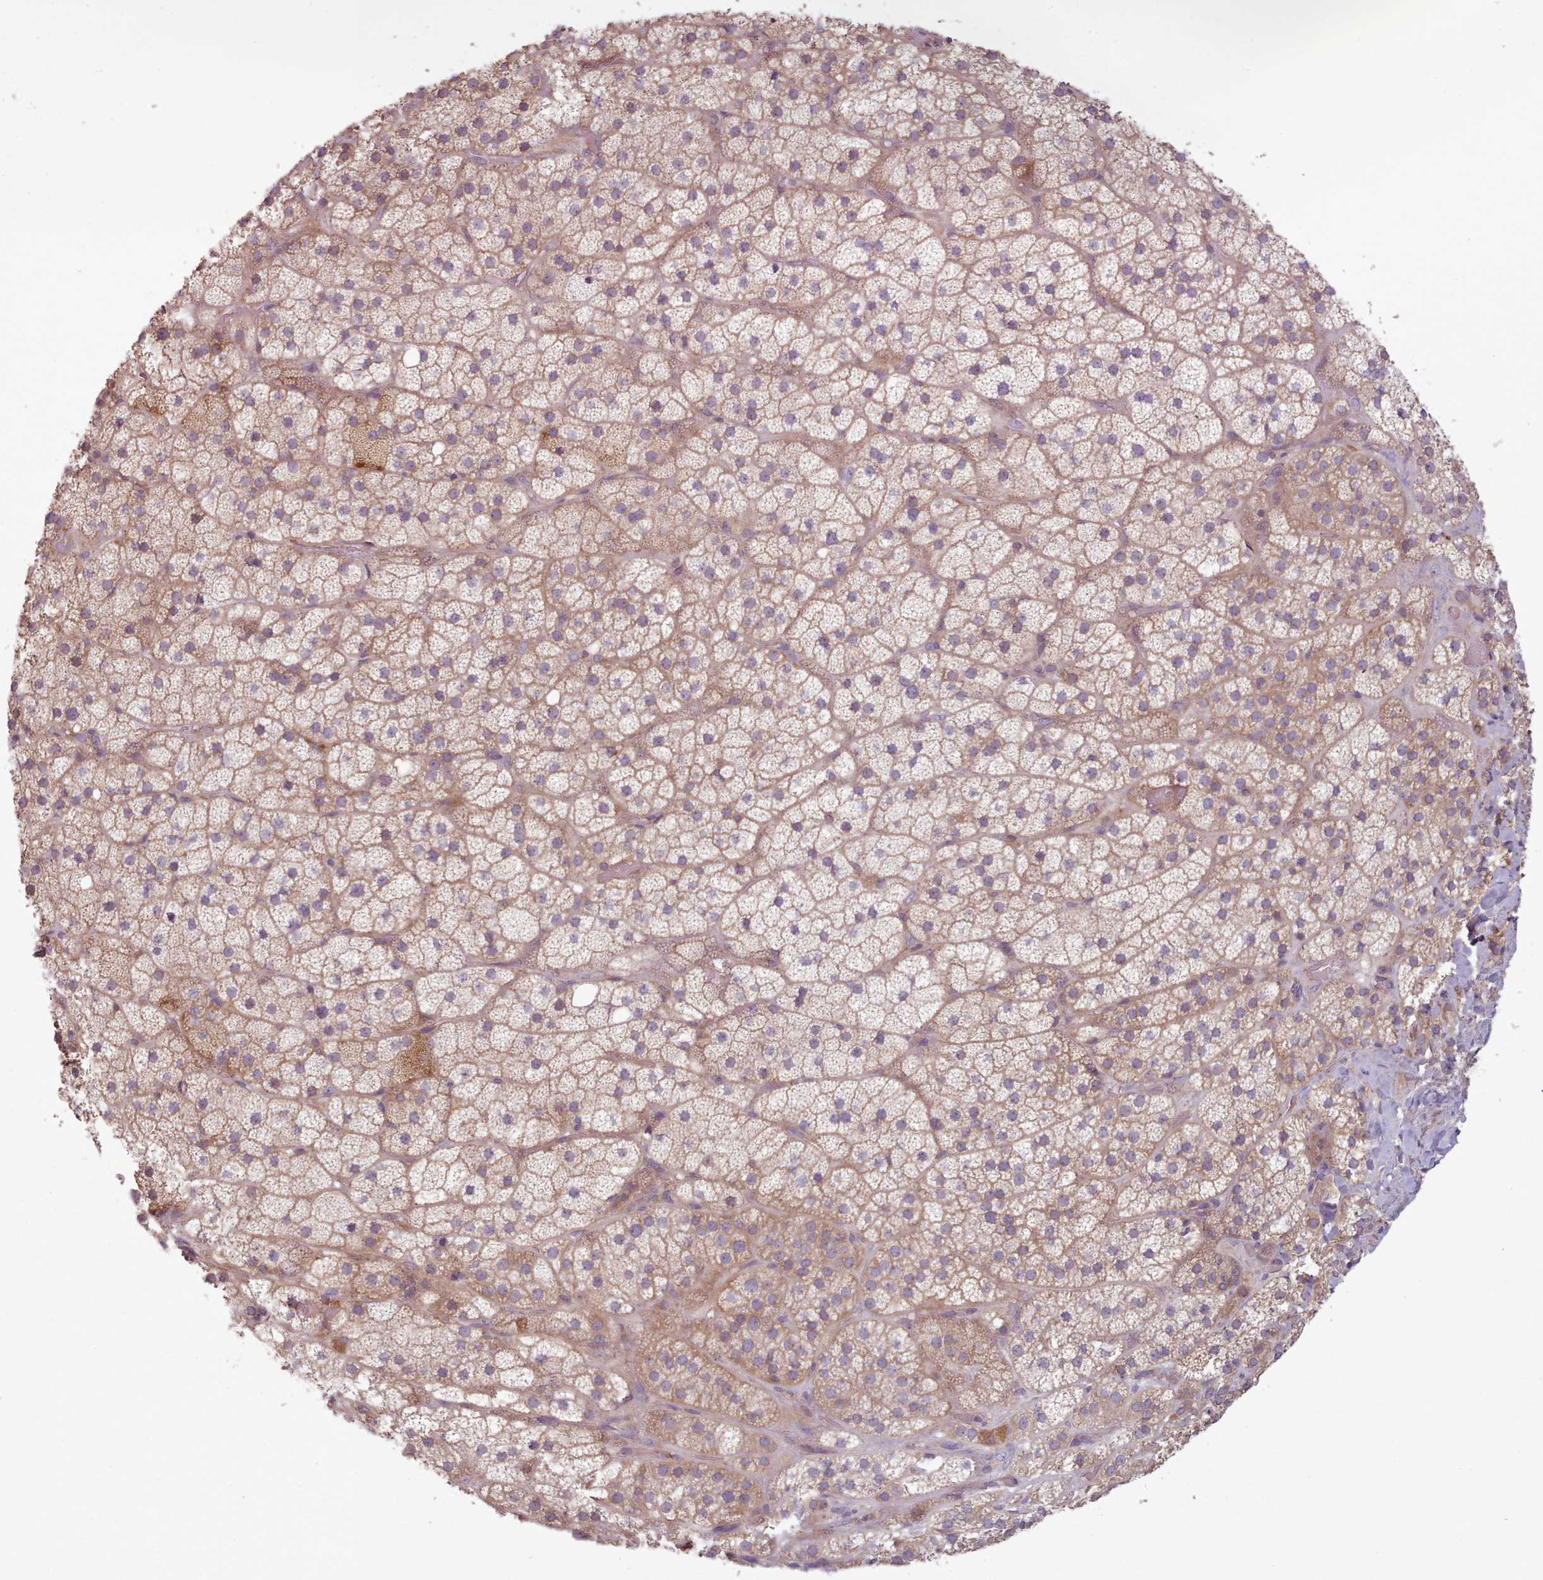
{"staining": {"intensity": "moderate", "quantity": "25%-75%", "location": "cytoplasmic/membranous"}, "tissue": "adrenal gland", "cell_type": "Glandular cells", "image_type": "normal", "snomed": [{"axis": "morphology", "description": "Normal tissue, NOS"}, {"axis": "topography", "description": "Adrenal gland"}], "caption": "Moderate cytoplasmic/membranous expression is identified in about 25%-75% of glandular cells in benign adrenal gland.", "gene": "NT5DC2", "patient": {"sex": "male", "age": 57}}